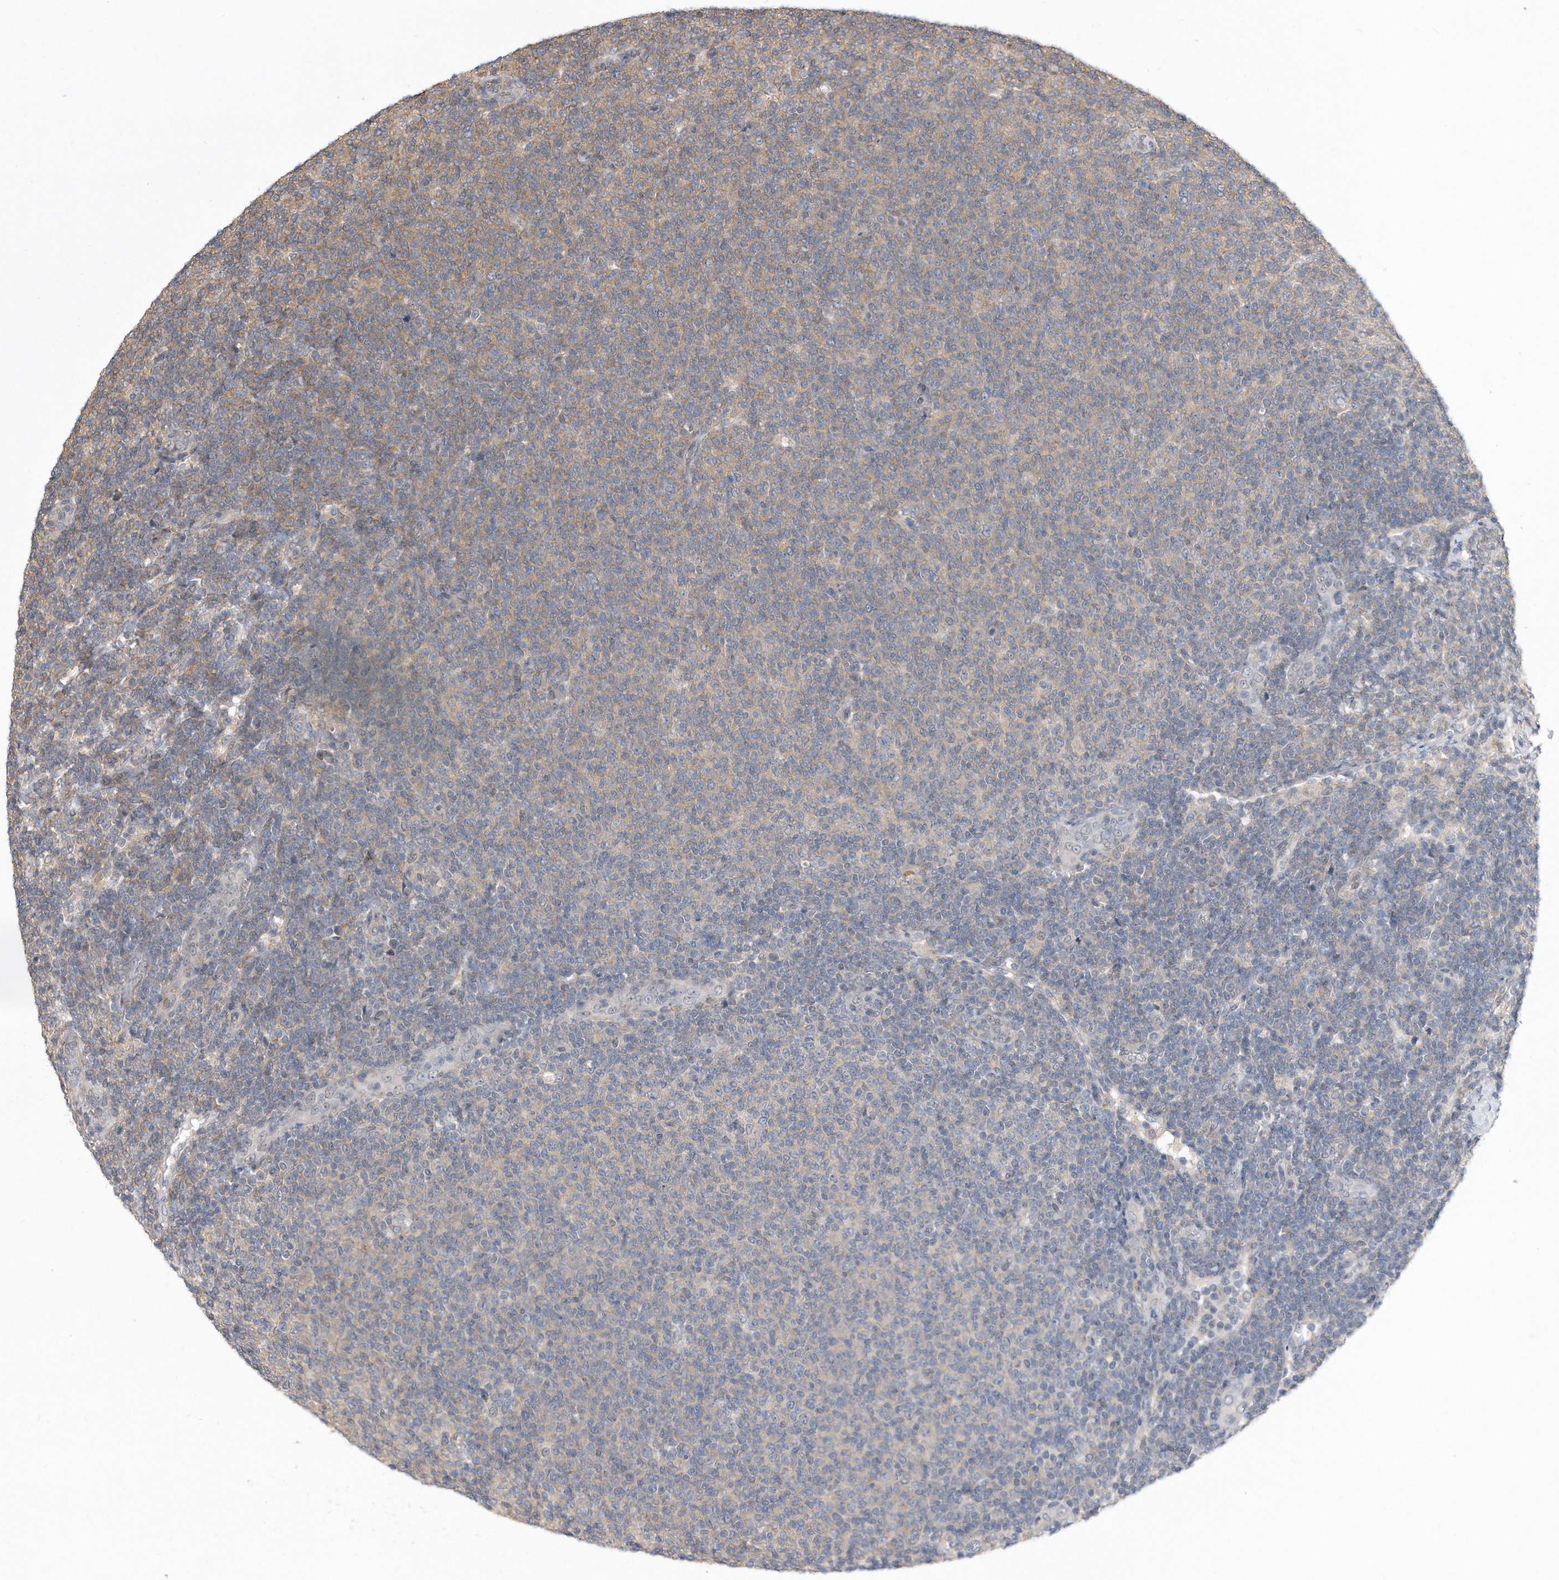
{"staining": {"intensity": "weak", "quantity": "<25%", "location": "cytoplasmic/membranous"}, "tissue": "lymphoma", "cell_type": "Tumor cells", "image_type": "cancer", "snomed": [{"axis": "morphology", "description": "Malignant lymphoma, non-Hodgkin's type, Low grade"}, {"axis": "topography", "description": "Lymph node"}], "caption": "Lymphoma was stained to show a protein in brown. There is no significant staining in tumor cells. The staining was performed using DAB to visualize the protein expression in brown, while the nuclei were stained in blue with hematoxylin (Magnification: 20x).", "gene": "TCP1", "patient": {"sex": "male", "age": 66}}